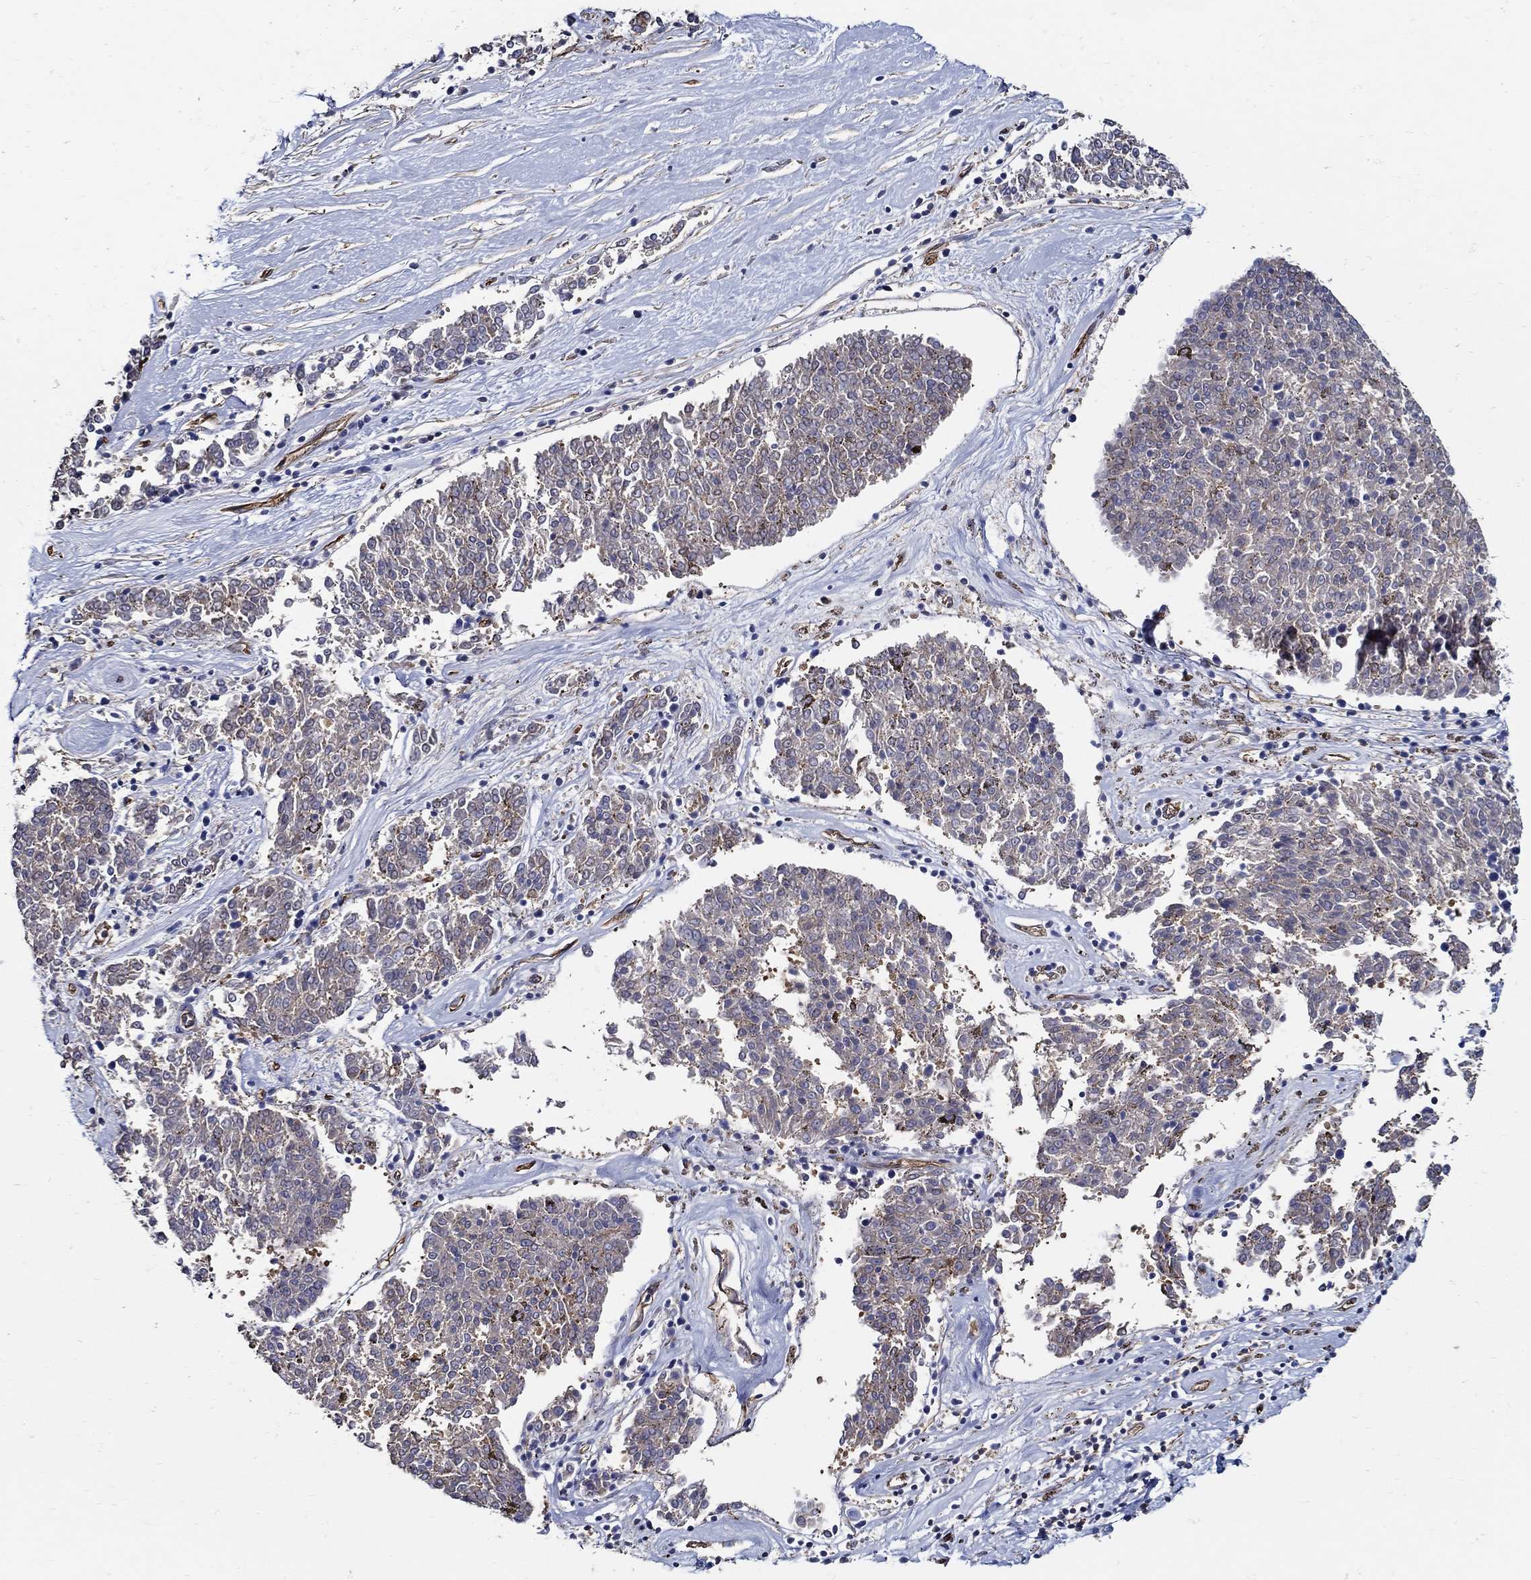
{"staining": {"intensity": "moderate", "quantity": "<25%", "location": "cytoplasmic/membranous"}, "tissue": "melanoma", "cell_type": "Tumor cells", "image_type": "cancer", "snomed": [{"axis": "morphology", "description": "Malignant melanoma, NOS"}, {"axis": "topography", "description": "Skin"}], "caption": "Immunohistochemical staining of melanoma displays low levels of moderate cytoplasmic/membranous protein staining in approximately <25% of tumor cells. Using DAB (brown) and hematoxylin (blue) stains, captured at high magnification using brightfield microscopy.", "gene": "APBB3", "patient": {"sex": "female", "age": 72}}